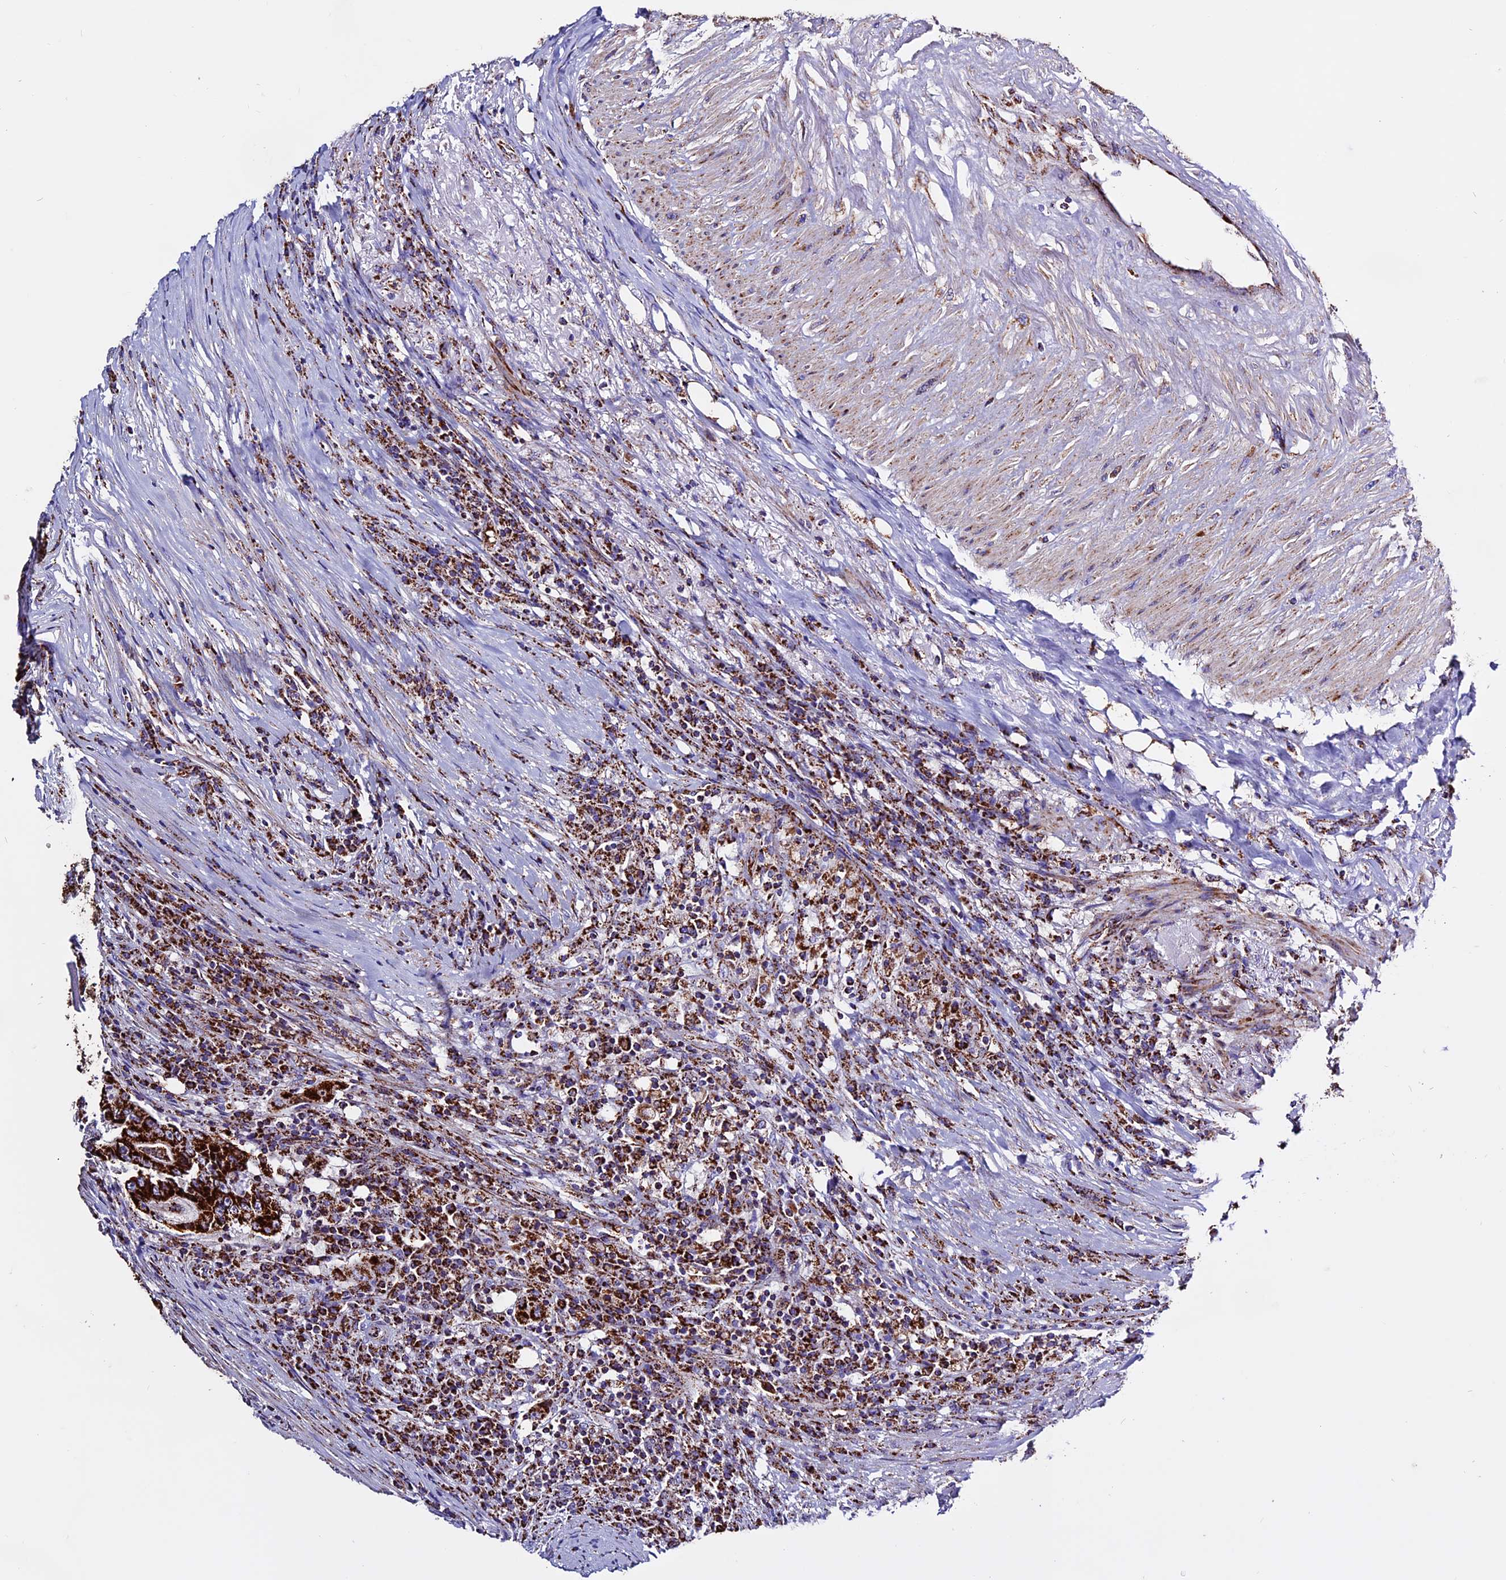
{"staining": {"intensity": "strong", "quantity": ">75%", "location": "cytoplasmic/membranous"}, "tissue": "colorectal cancer", "cell_type": "Tumor cells", "image_type": "cancer", "snomed": [{"axis": "morphology", "description": "Adenocarcinoma, NOS"}, {"axis": "topography", "description": "Colon"}], "caption": "Human colorectal adenocarcinoma stained with a brown dye shows strong cytoplasmic/membranous positive staining in about >75% of tumor cells.", "gene": "CX3CL1", "patient": {"sex": "male", "age": 83}}